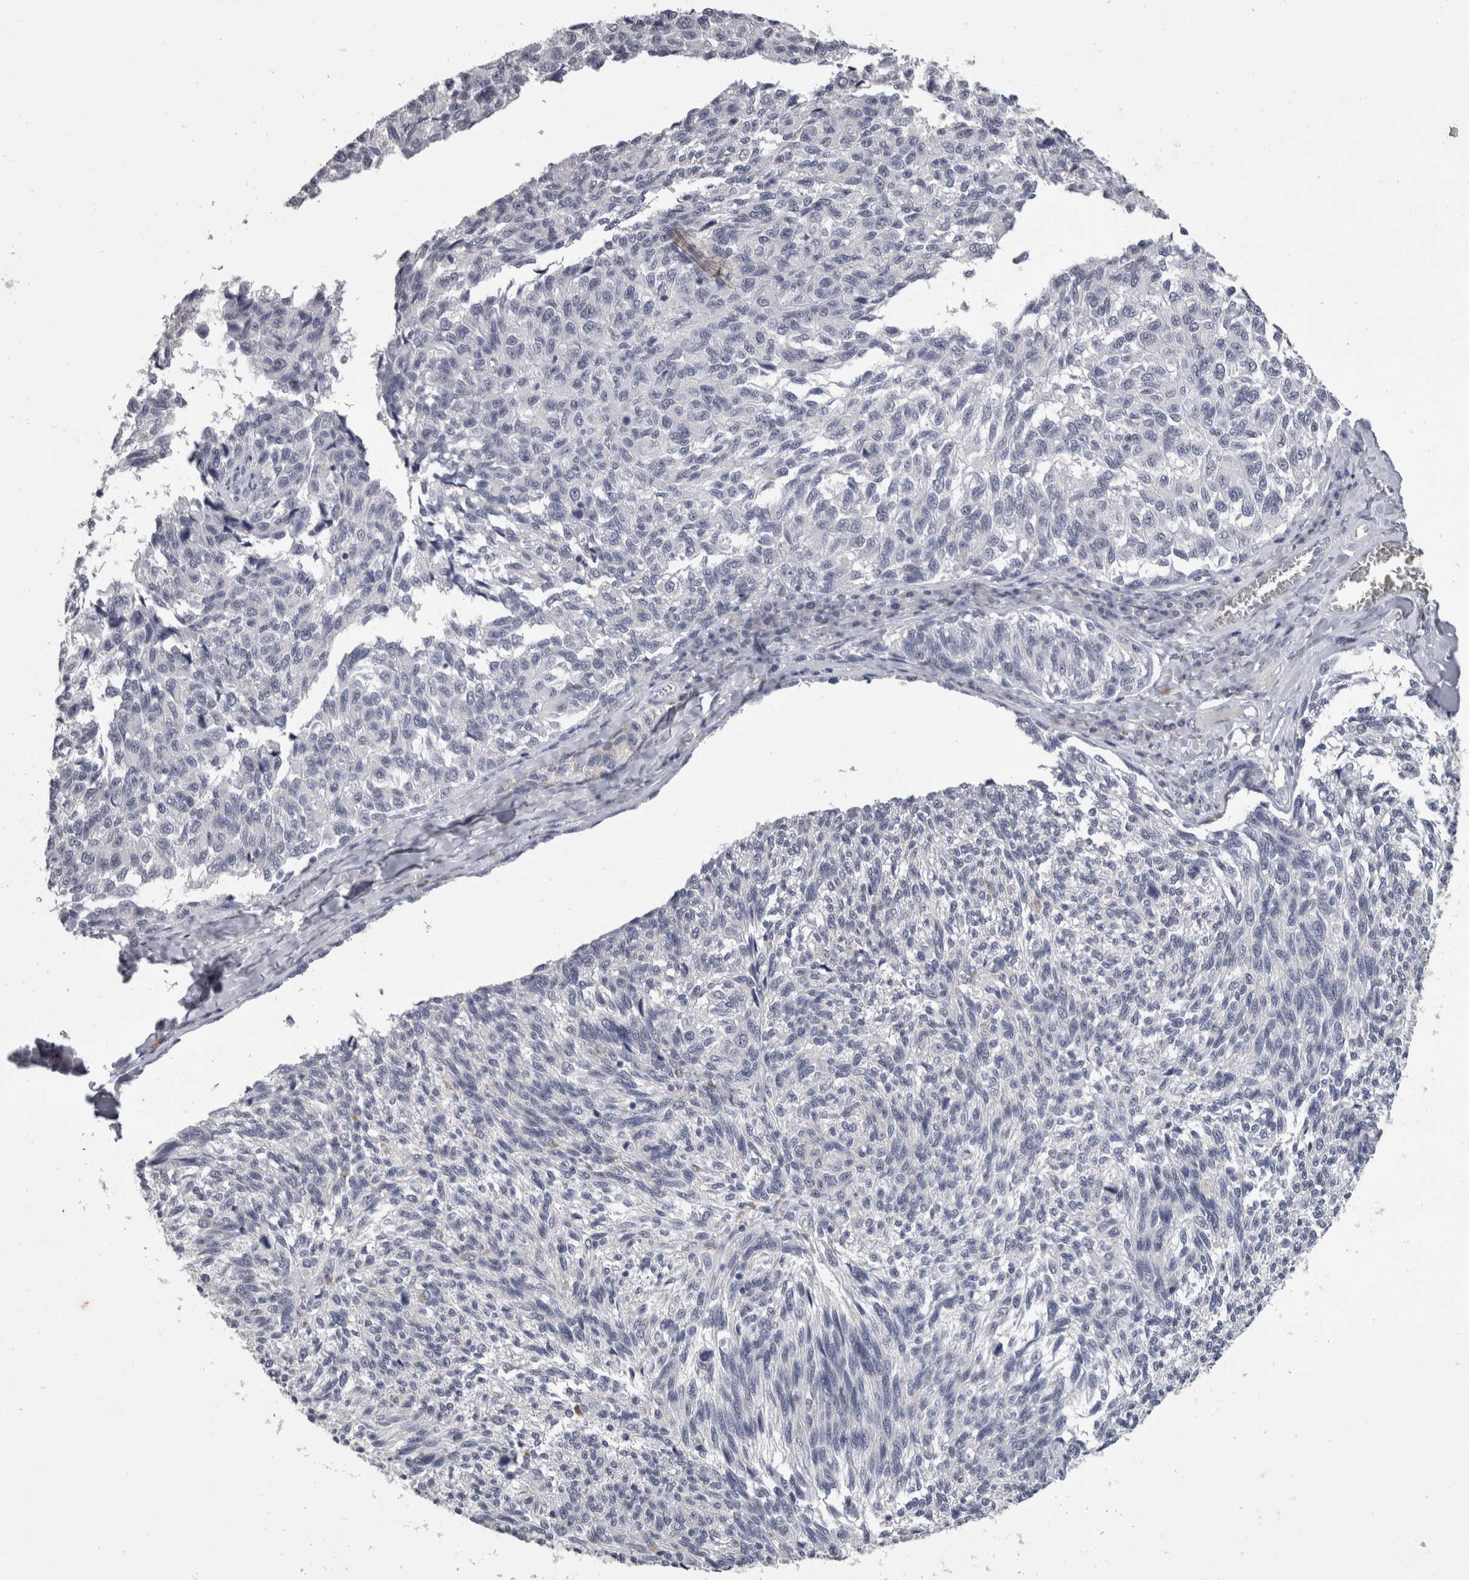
{"staining": {"intensity": "negative", "quantity": "none", "location": "none"}, "tissue": "melanoma", "cell_type": "Tumor cells", "image_type": "cancer", "snomed": [{"axis": "morphology", "description": "Malignant melanoma, NOS"}, {"axis": "topography", "description": "Skin"}], "caption": "Immunohistochemistry of melanoma displays no expression in tumor cells.", "gene": "DDX17", "patient": {"sex": "female", "age": 73}}